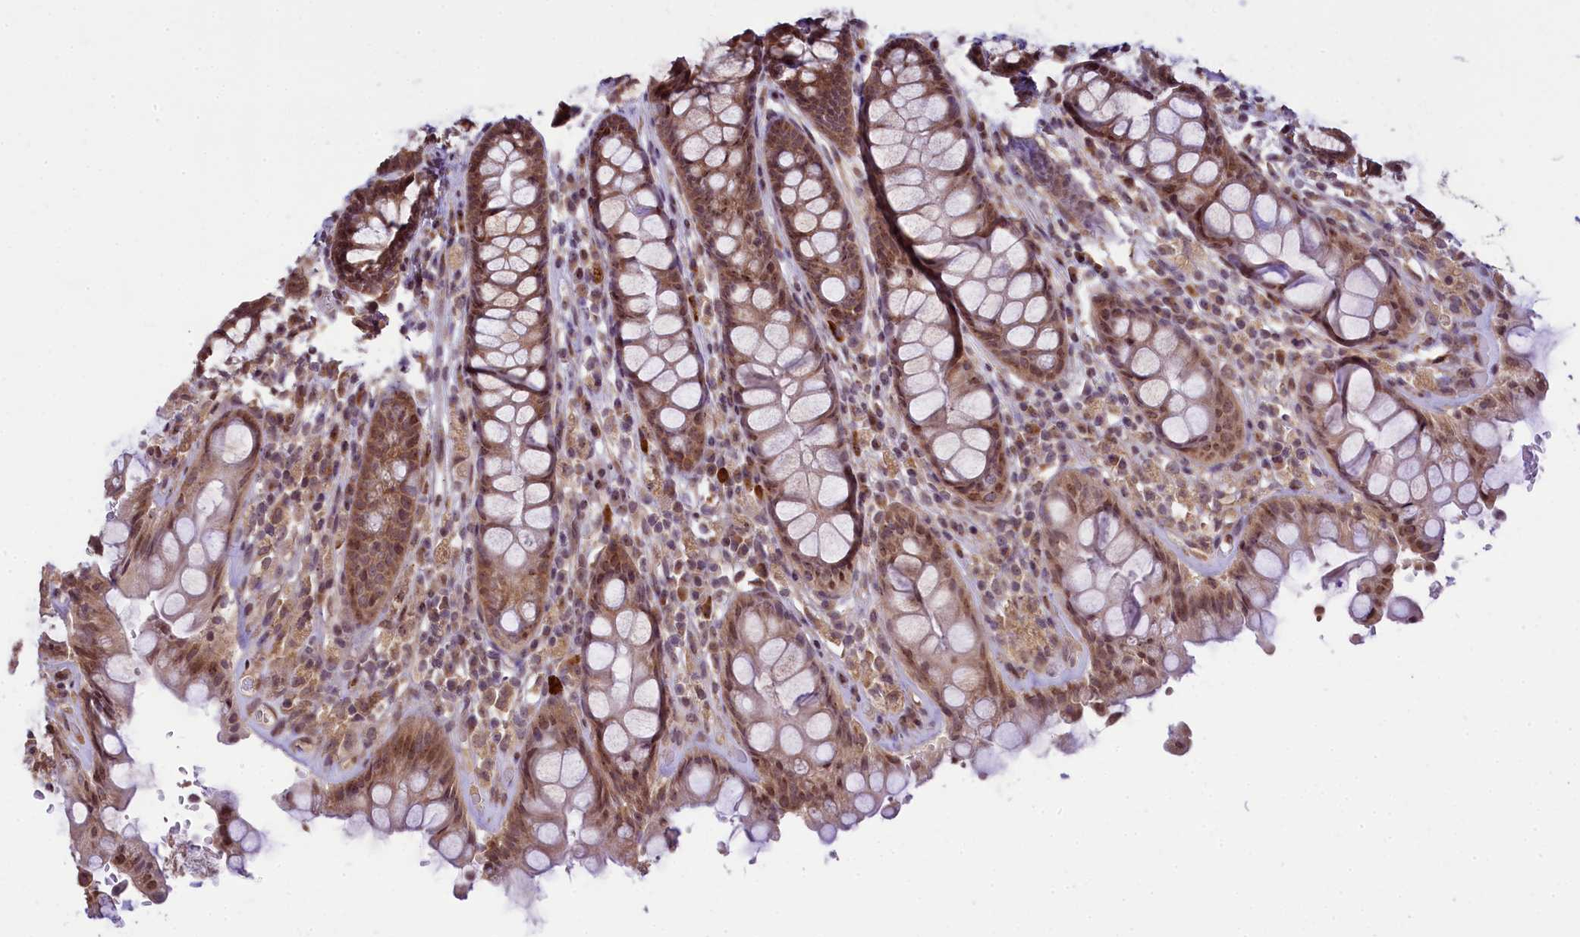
{"staining": {"intensity": "moderate", "quantity": ">75%", "location": "cytoplasmic/membranous,nuclear"}, "tissue": "rectum", "cell_type": "Glandular cells", "image_type": "normal", "snomed": [{"axis": "morphology", "description": "Normal tissue, NOS"}, {"axis": "topography", "description": "Rectum"}], "caption": "Immunohistochemical staining of normal rectum reveals medium levels of moderate cytoplasmic/membranous,nuclear expression in about >75% of glandular cells.", "gene": "RBBP8", "patient": {"sex": "male", "age": 64}}